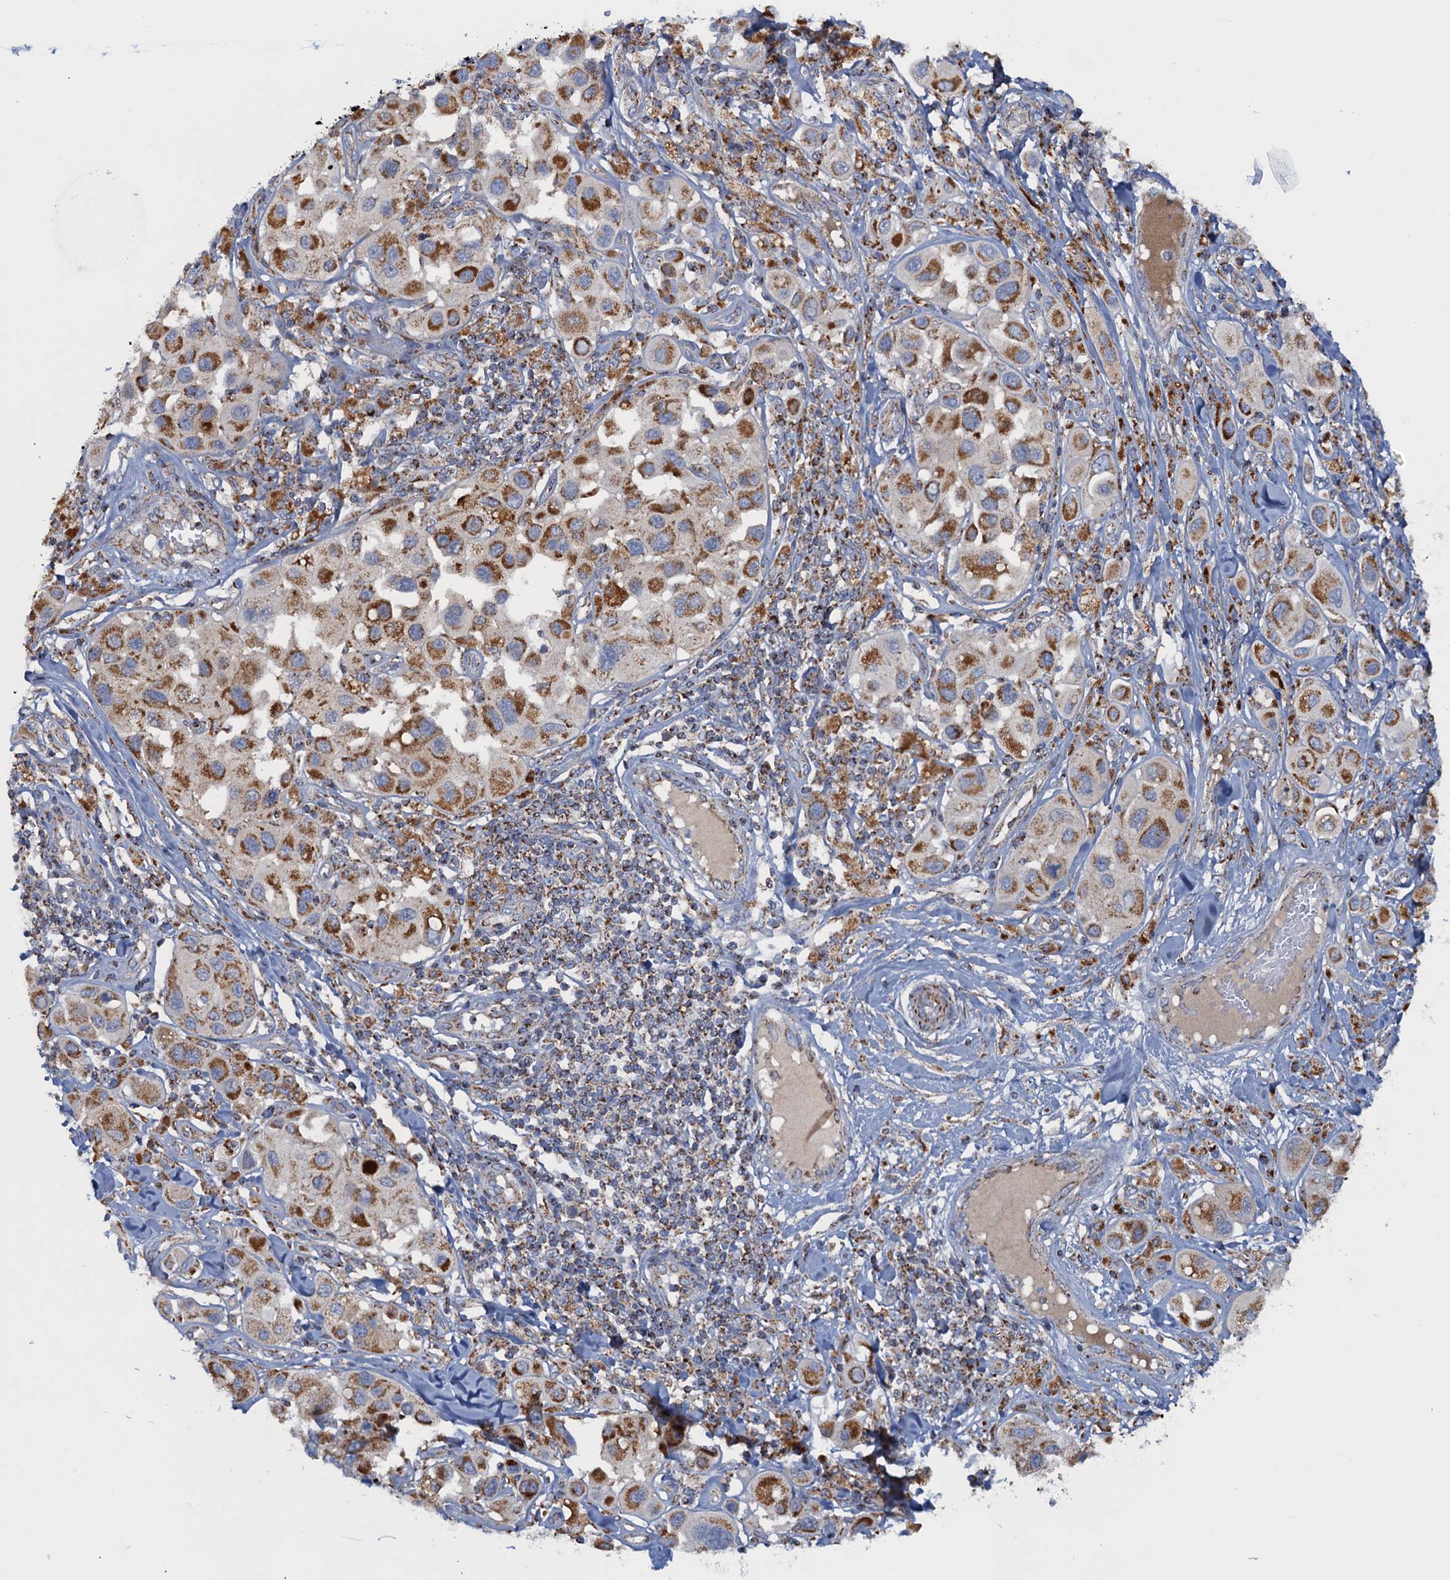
{"staining": {"intensity": "moderate", "quantity": ">75%", "location": "cytoplasmic/membranous"}, "tissue": "melanoma", "cell_type": "Tumor cells", "image_type": "cancer", "snomed": [{"axis": "morphology", "description": "Malignant melanoma, Metastatic site"}, {"axis": "topography", "description": "Skin"}], "caption": "An IHC micrograph of neoplastic tissue is shown. Protein staining in brown highlights moderate cytoplasmic/membranous positivity in malignant melanoma (metastatic site) within tumor cells.", "gene": "GTPBP3", "patient": {"sex": "male", "age": 41}}